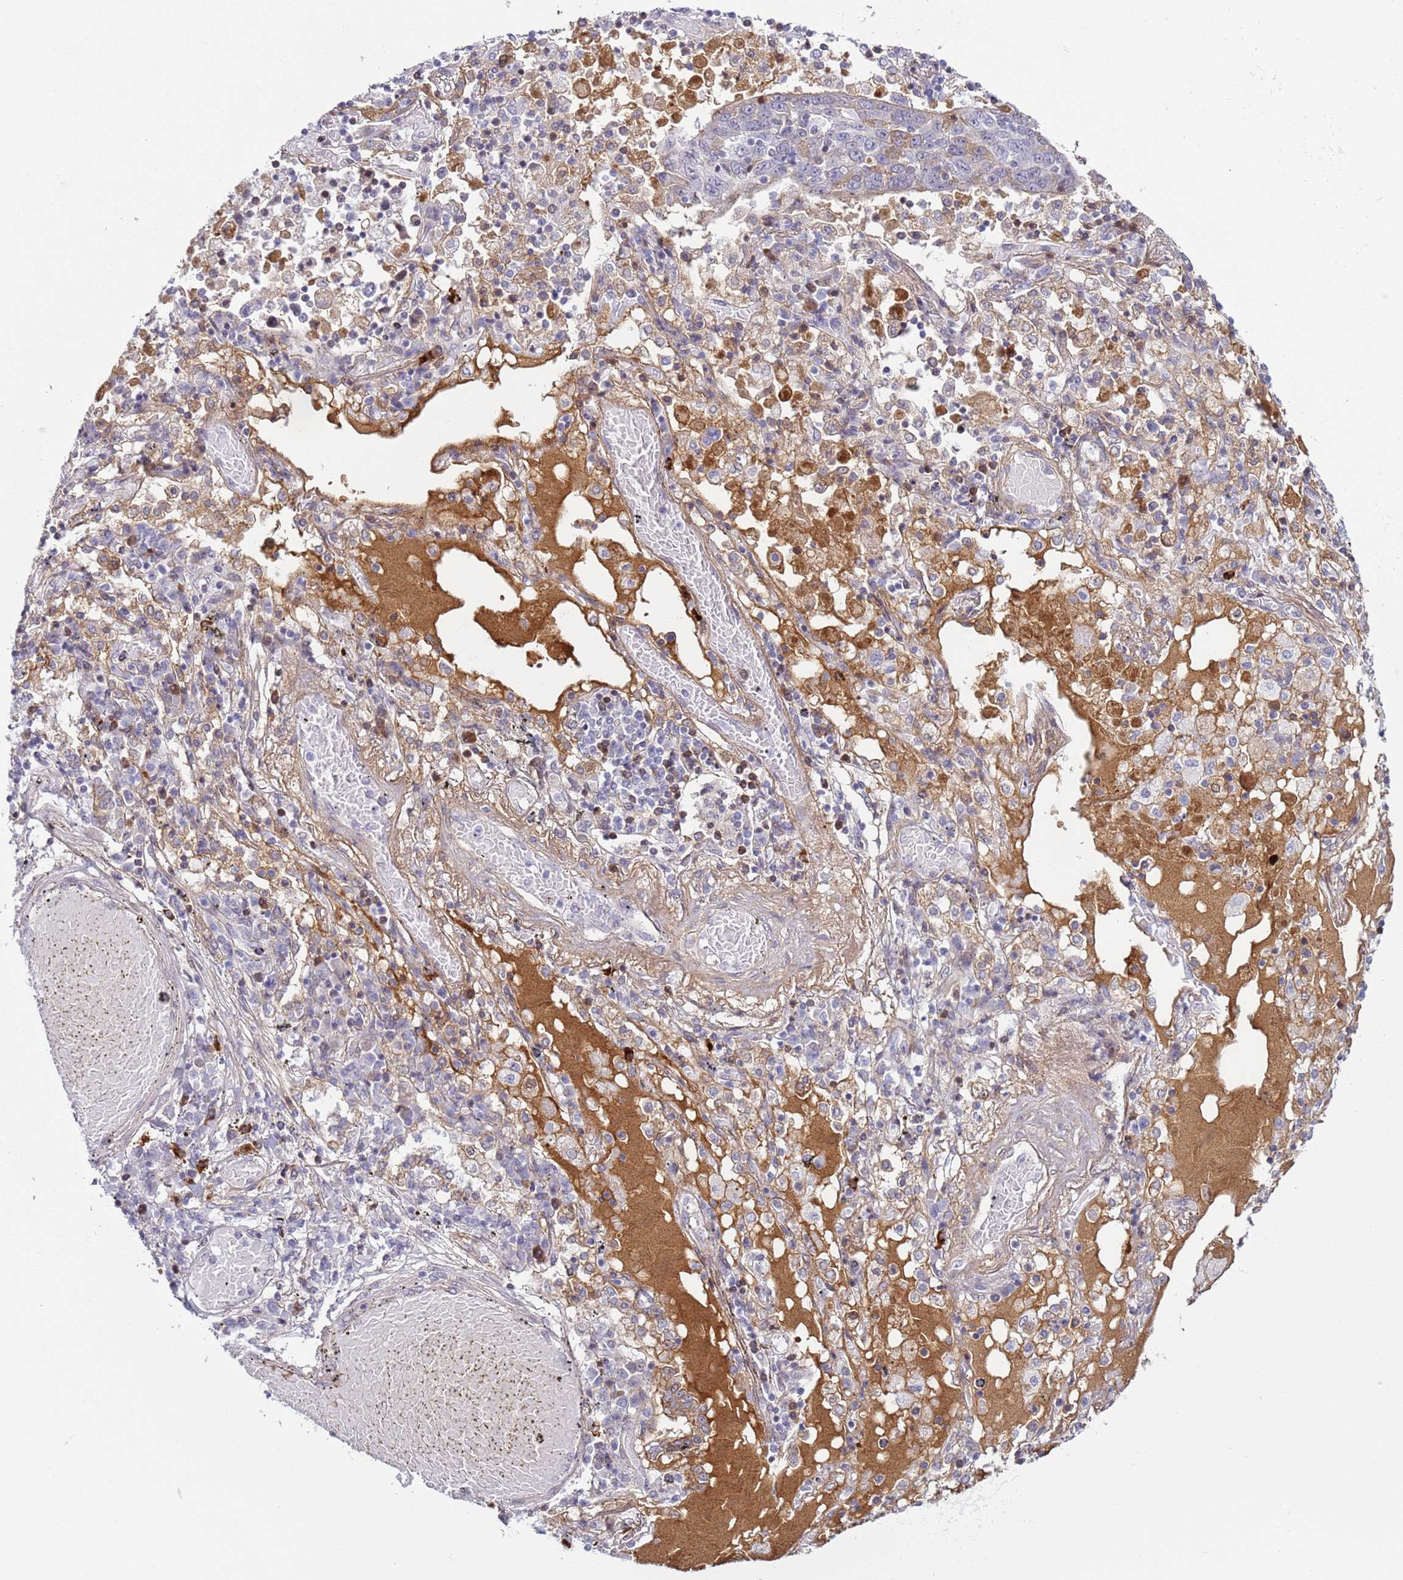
{"staining": {"intensity": "negative", "quantity": "none", "location": "none"}, "tissue": "lung cancer", "cell_type": "Tumor cells", "image_type": "cancer", "snomed": [{"axis": "morphology", "description": "Squamous cell carcinoma, NOS"}, {"axis": "topography", "description": "Lung"}], "caption": "Squamous cell carcinoma (lung) stained for a protein using immunohistochemistry shows no staining tumor cells.", "gene": "NPAP1", "patient": {"sex": "male", "age": 65}}